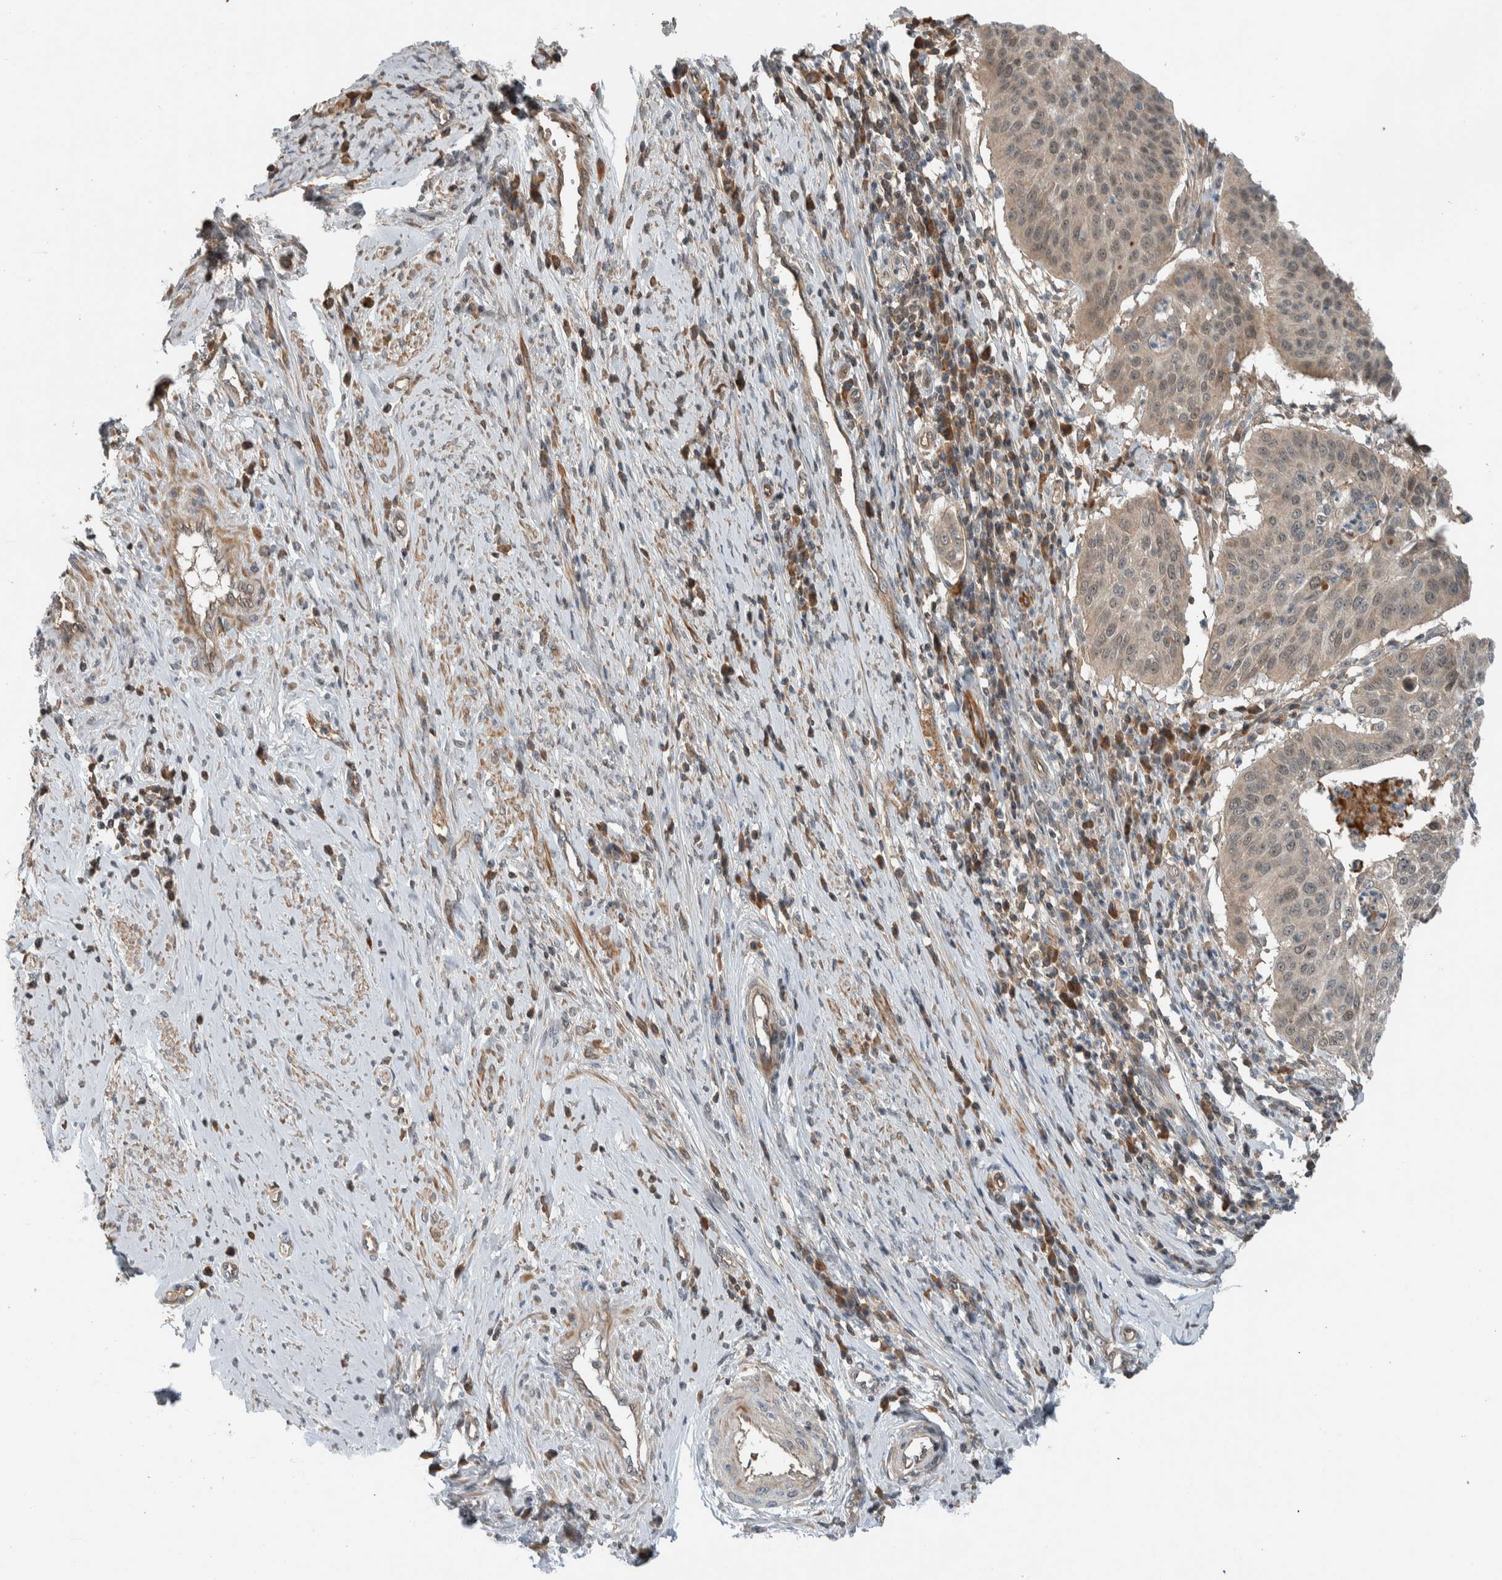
{"staining": {"intensity": "weak", "quantity": "<25%", "location": "cytoplasmic/membranous"}, "tissue": "cervical cancer", "cell_type": "Tumor cells", "image_type": "cancer", "snomed": [{"axis": "morphology", "description": "Normal tissue, NOS"}, {"axis": "morphology", "description": "Squamous cell carcinoma, NOS"}, {"axis": "topography", "description": "Cervix"}], "caption": "This is a image of IHC staining of cervical cancer, which shows no expression in tumor cells.", "gene": "ARMC7", "patient": {"sex": "female", "age": 39}}